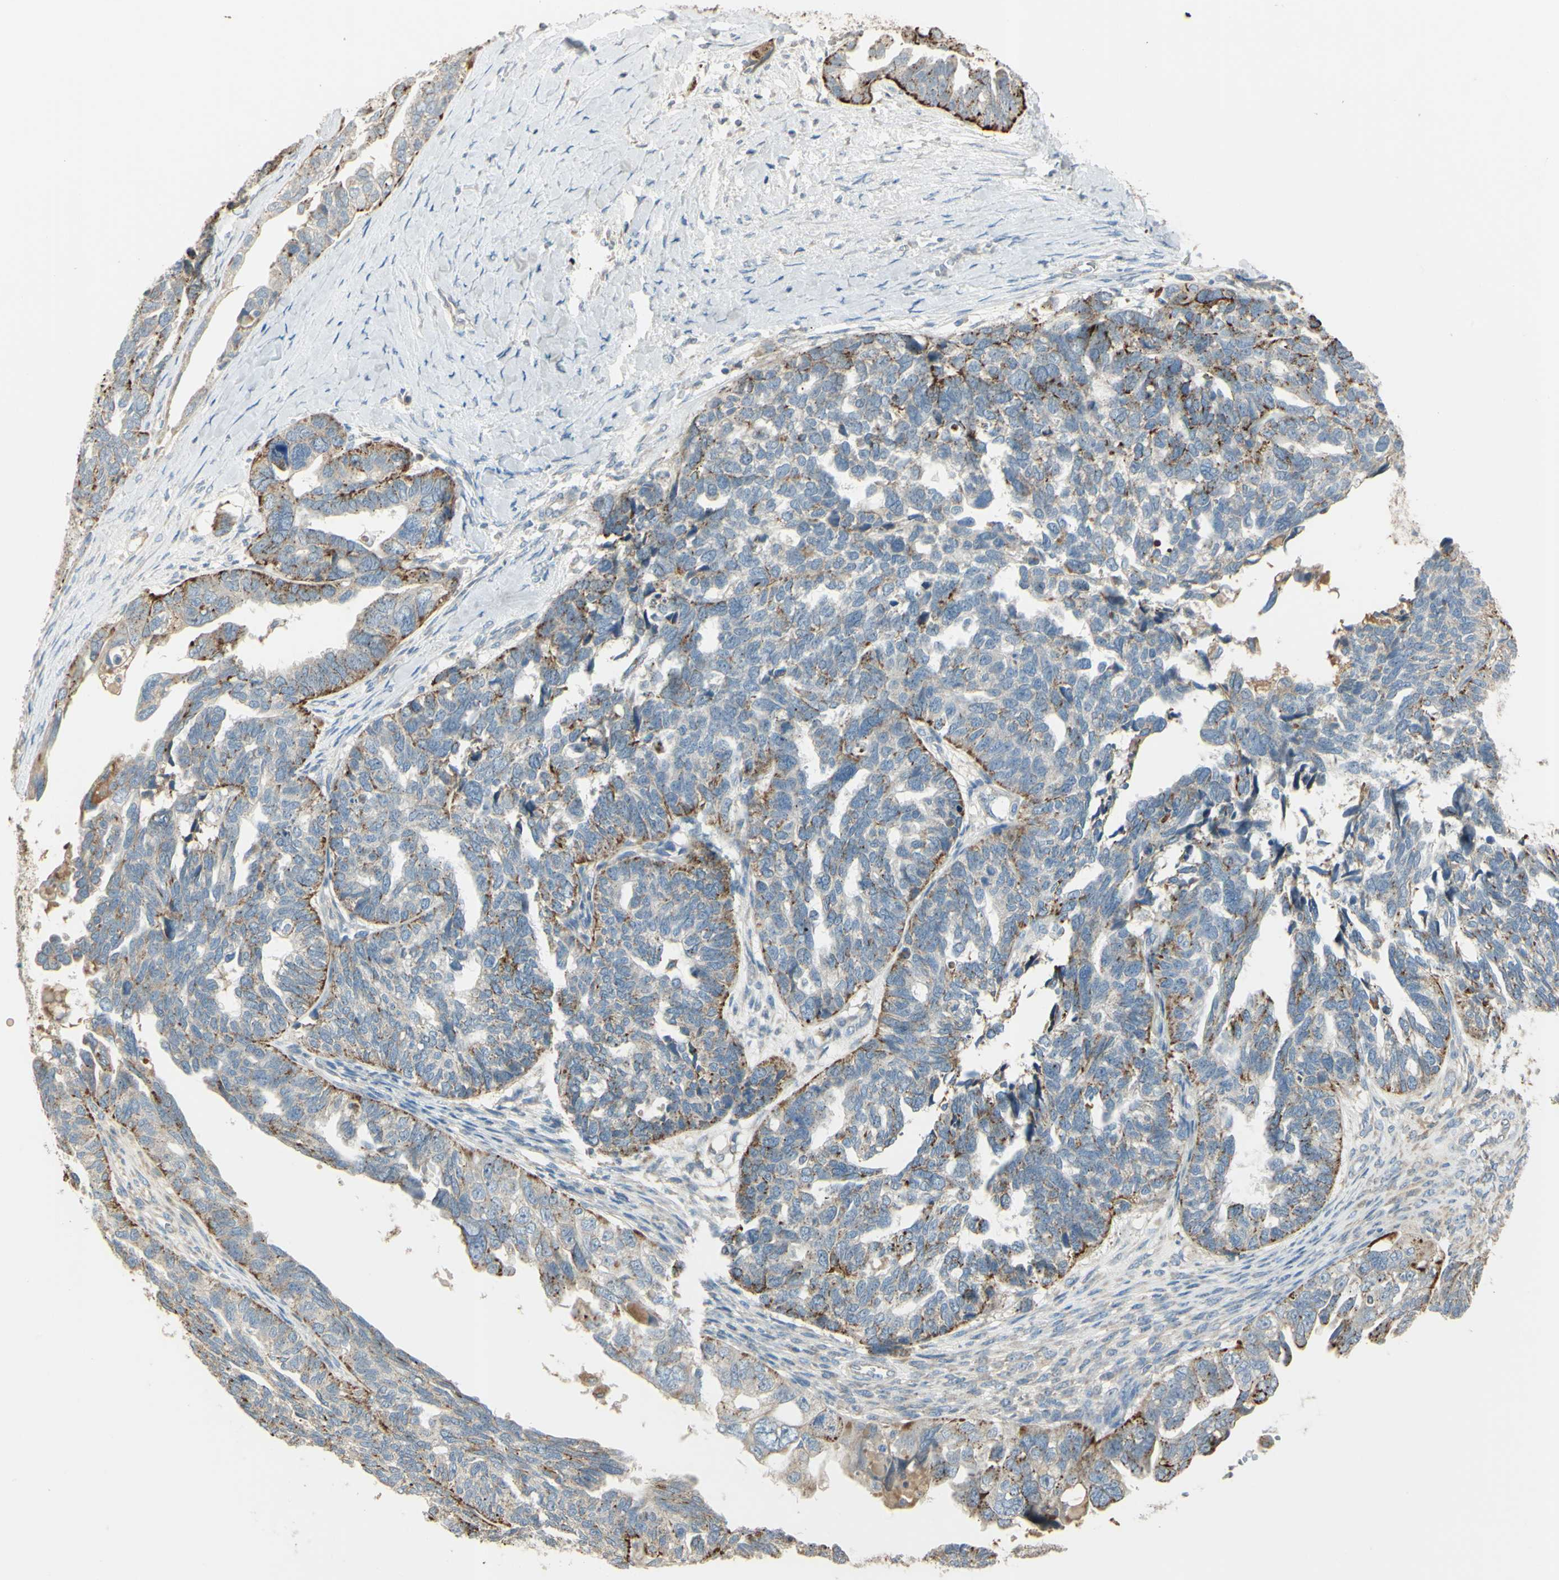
{"staining": {"intensity": "moderate", "quantity": "25%-75%", "location": "cytoplasmic/membranous"}, "tissue": "ovarian cancer", "cell_type": "Tumor cells", "image_type": "cancer", "snomed": [{"axis": "morphology", "description": "Cystadenocarcinoma, serous, NOS"}, {"axis": "topography", "description": "Ovary"}], "caption": "A high-resolution photomicrograph shows immunohistochemistry staining of serous cystadenocarcinoma (ovarian), which shows moderate cytoplasmic/membranous staining in approximately 25%-75% of tumor cells.", "gene": "ANGPTL1", "patient": {"sex": "female", "age": 79}}